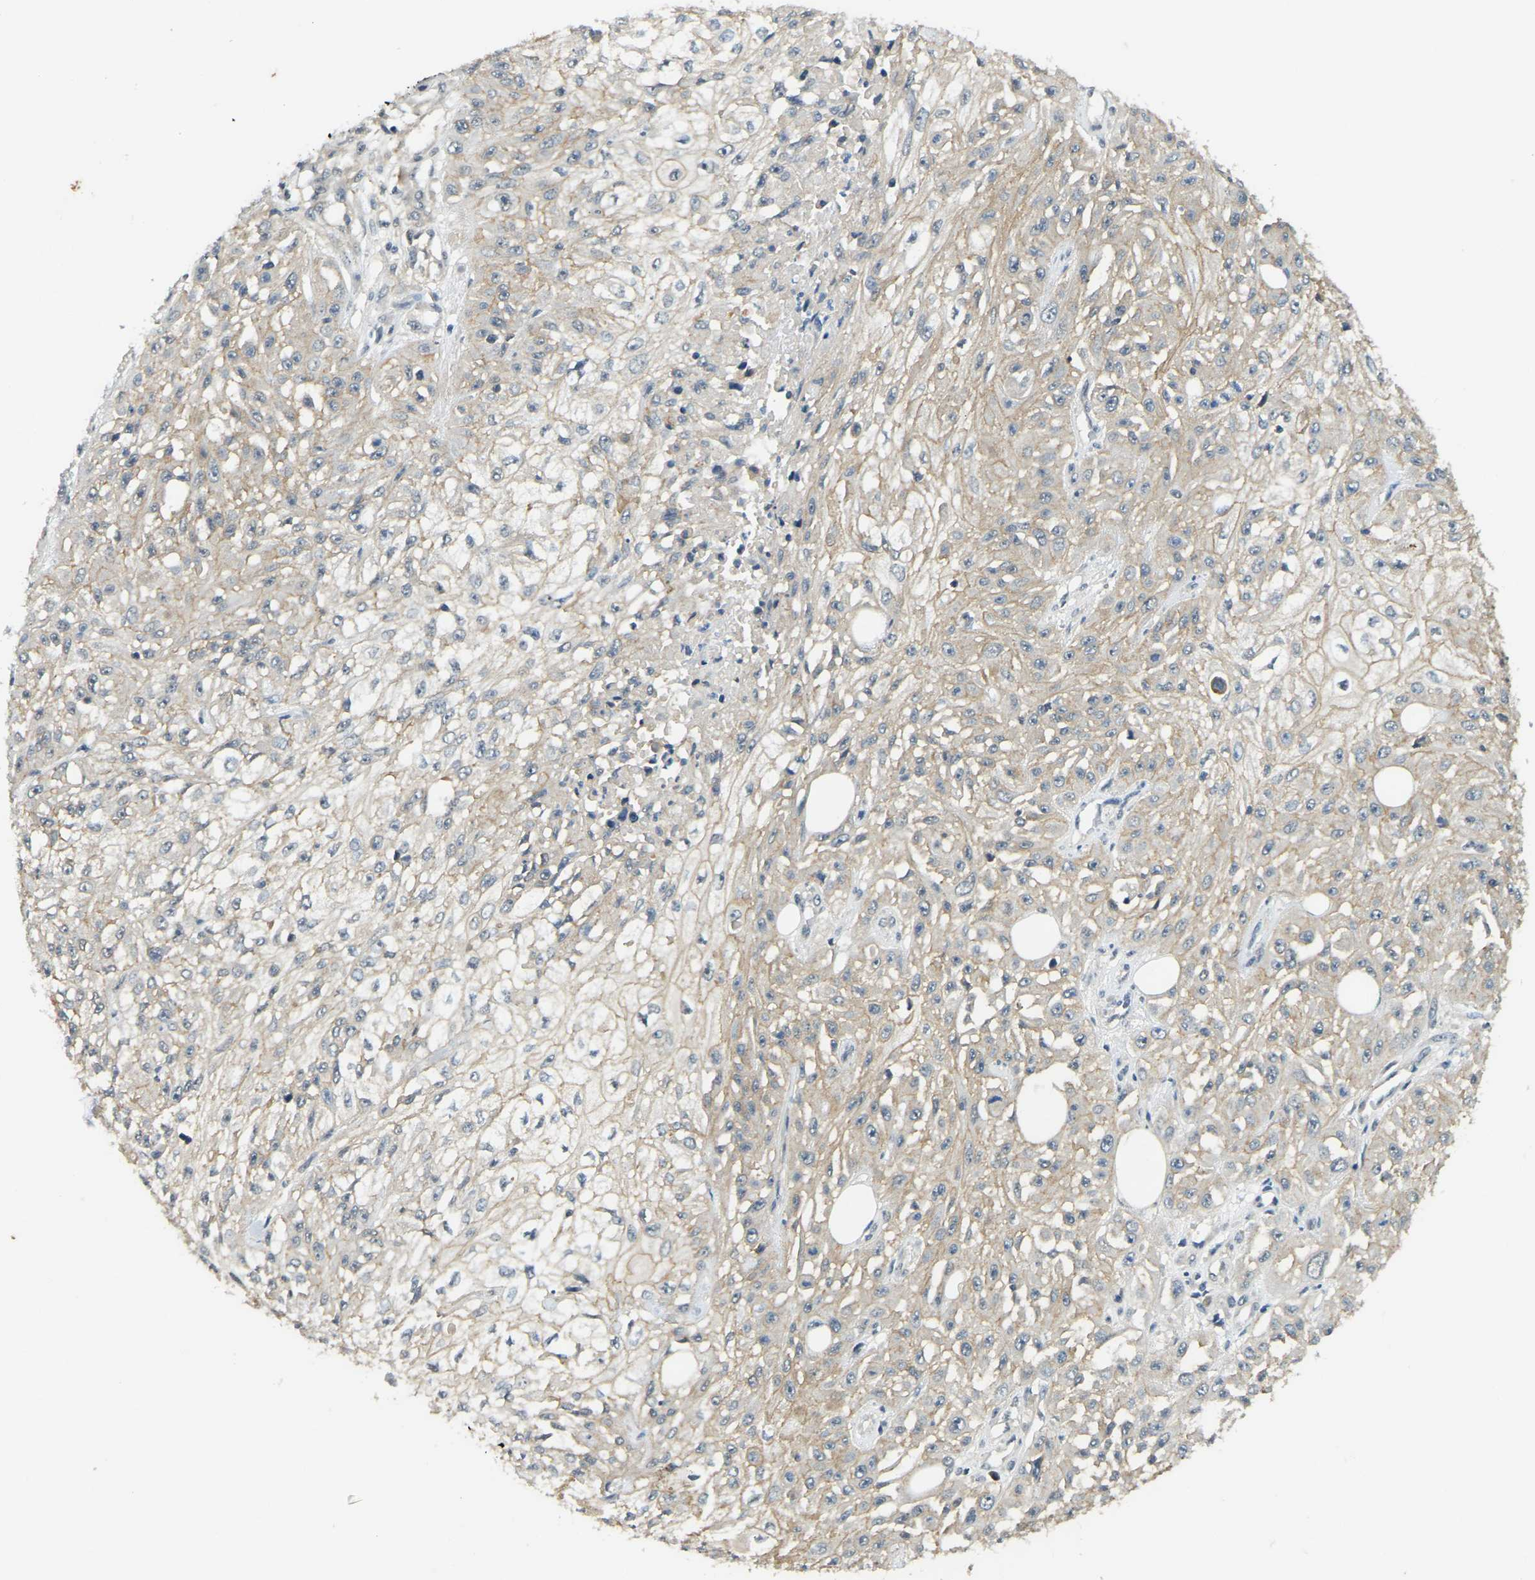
{"staining": {"intensity": "weak", "quantity": "<25%", "location": "cytoplasmic/membranous"}, "tissue": "skin cancer", "cell_type": "Tumor cells", "image_type": "cancer", "snomed": [{"axis": "morphology", "description": "Squamous cell carcinoma, NOS"}, {"axis": "morphology", "description": "Squamous cell carcinoma, metastatic, NOS"}, {"axis": "topography", "description": "Skin"}, {"axis": "topography", "description": "Lymph node"}], "caption": "Immunohistochemistry (IHC) of skin cancer (metastatic squamous cell carcinoma) demonstrates no positivity in tumor cells.", "gene": "AHNAK", "patient": {"sex": "male", "age": 75}}